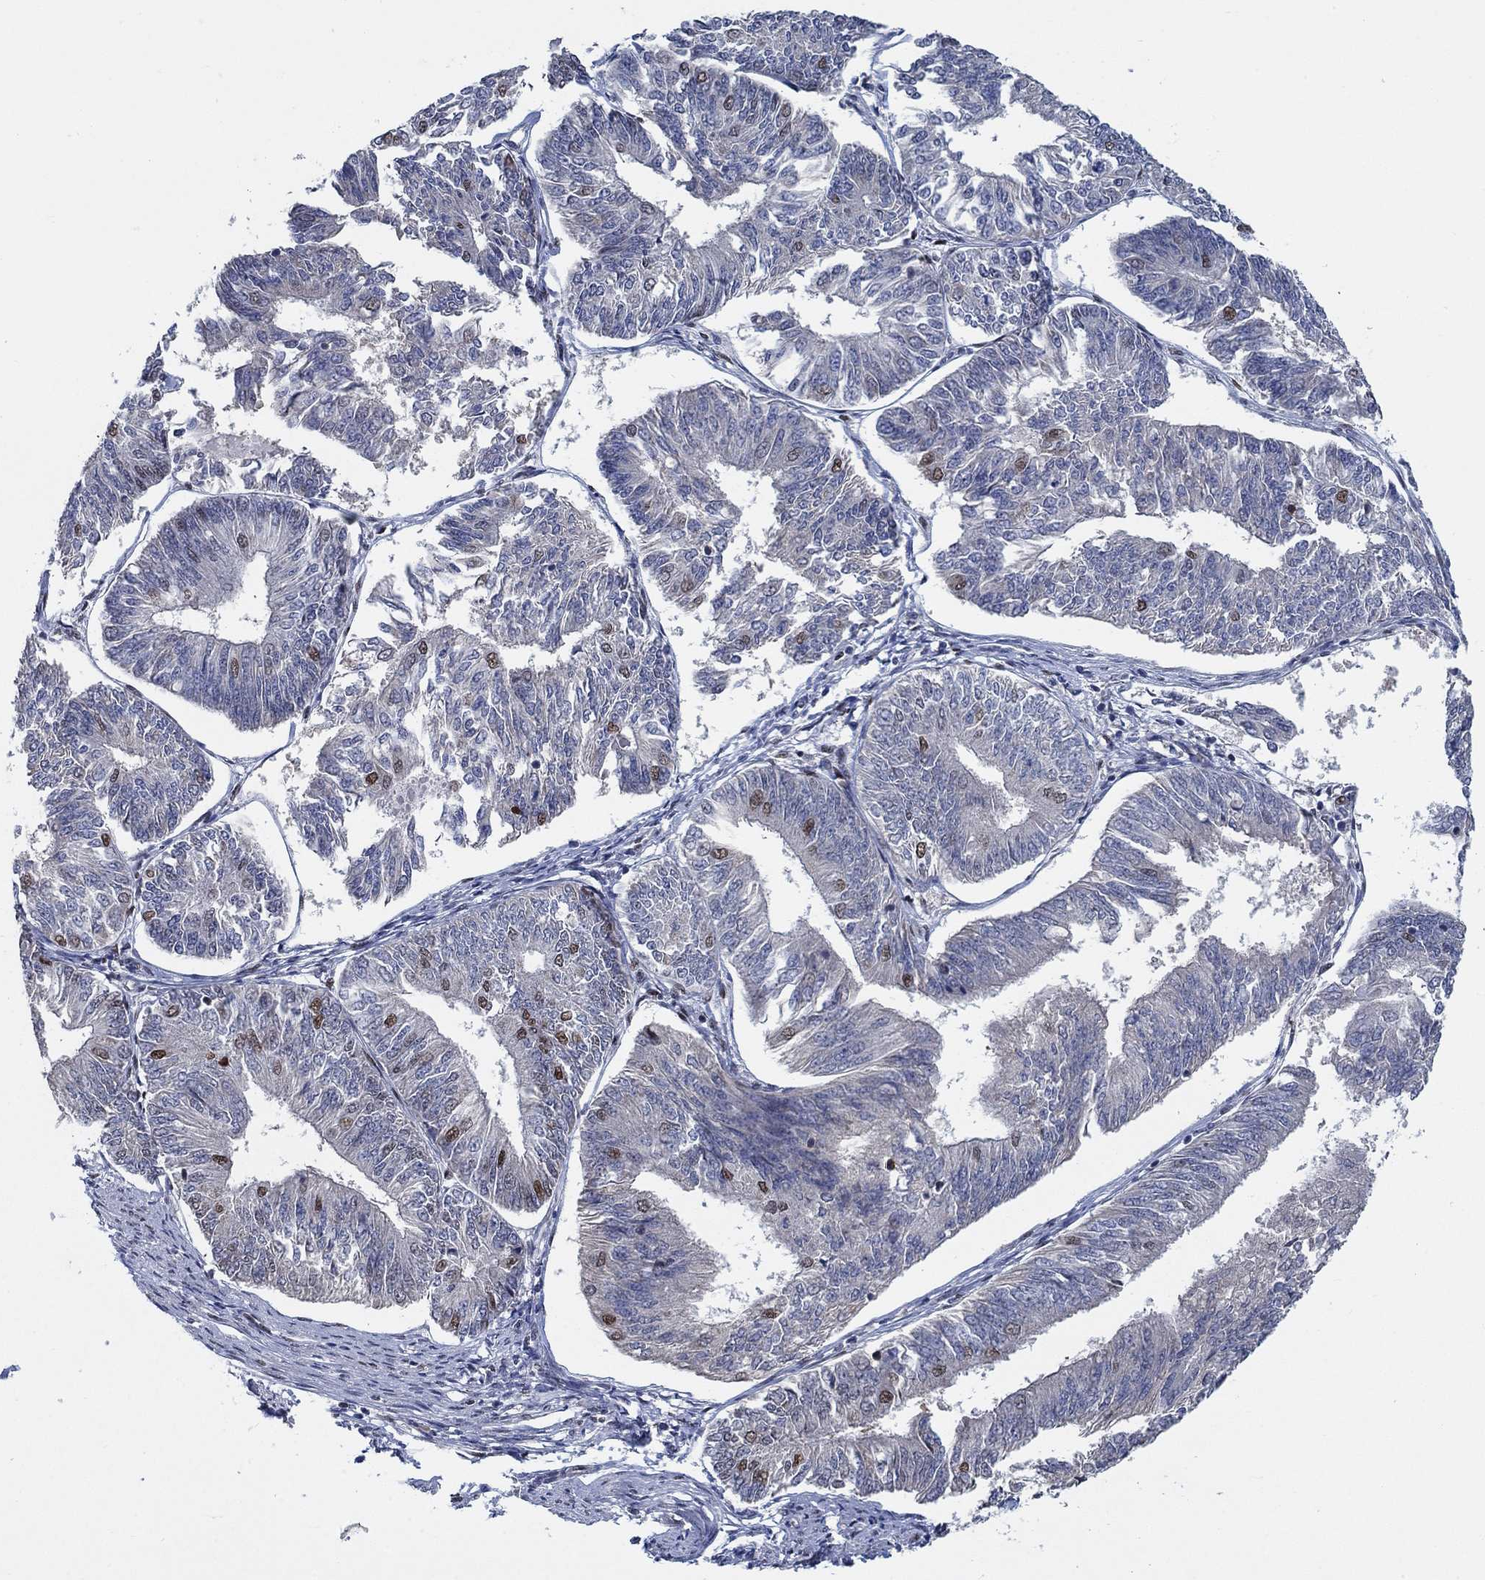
{"staining": {"intensity": "moderate", "quantity": "<25%", "location": "nuclear"}, "tissue": "endometrial cancer", "cell_type": "Tumor cells", "image_type": "cancer", "snomed": [{"axis": "morphology", "description": "Adenocarcinoma, NOS"}, {"axis": "topography", "description": "Endometrium"}], "caption": "Brown immunohistochemical staining in endometrial cancer (adenocarcinoma) displays moderate nuclear staining in approximately <25% of tumor cells. The staining is performed using DAB (3,3'-diaminobenzidine) brown chromogen to label protein expression. The nuclei are counter-stained blue using hematoxylin.", "gene": "HTN1", "patient": {"sex": "female", "age": 58}}